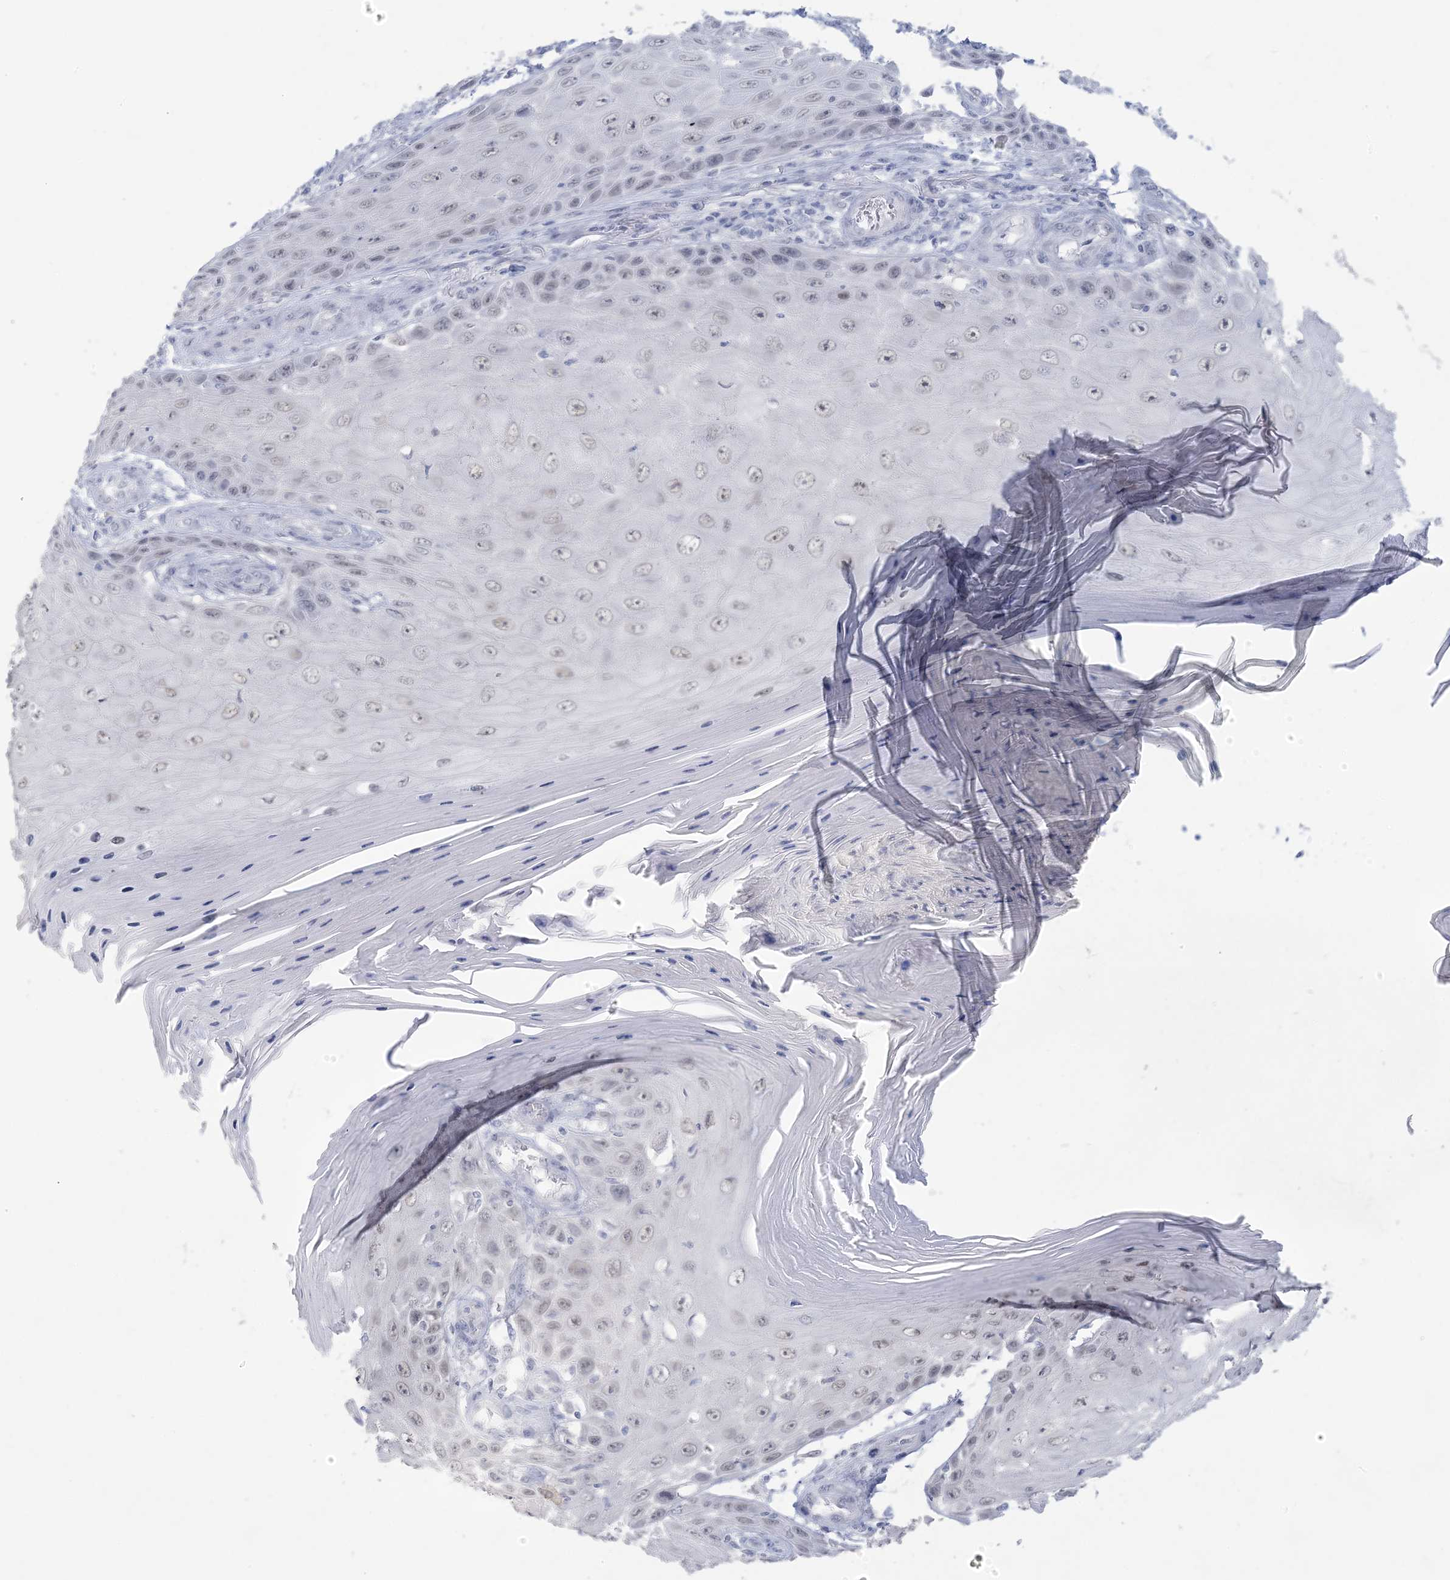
{"staining": {"intensity": "weak", "quantity": "<25%", "location": "nuclear"}, "tissue": "skin cancer", "cell_type": "Tumor cells", "image_type": "cancer", "snomed": [{"axis": "morphology", "description": "Squamous cell carcinoma, NOS"}, {"axis": "topography", "description": "Skin"}], "caption": "Protein analysis of skin cancer (squamous cell carcinoma) reveals no significant staining in tumor cells.", "gene": "HOMEZ", "patient": {"sex": "female", "age": 73}}